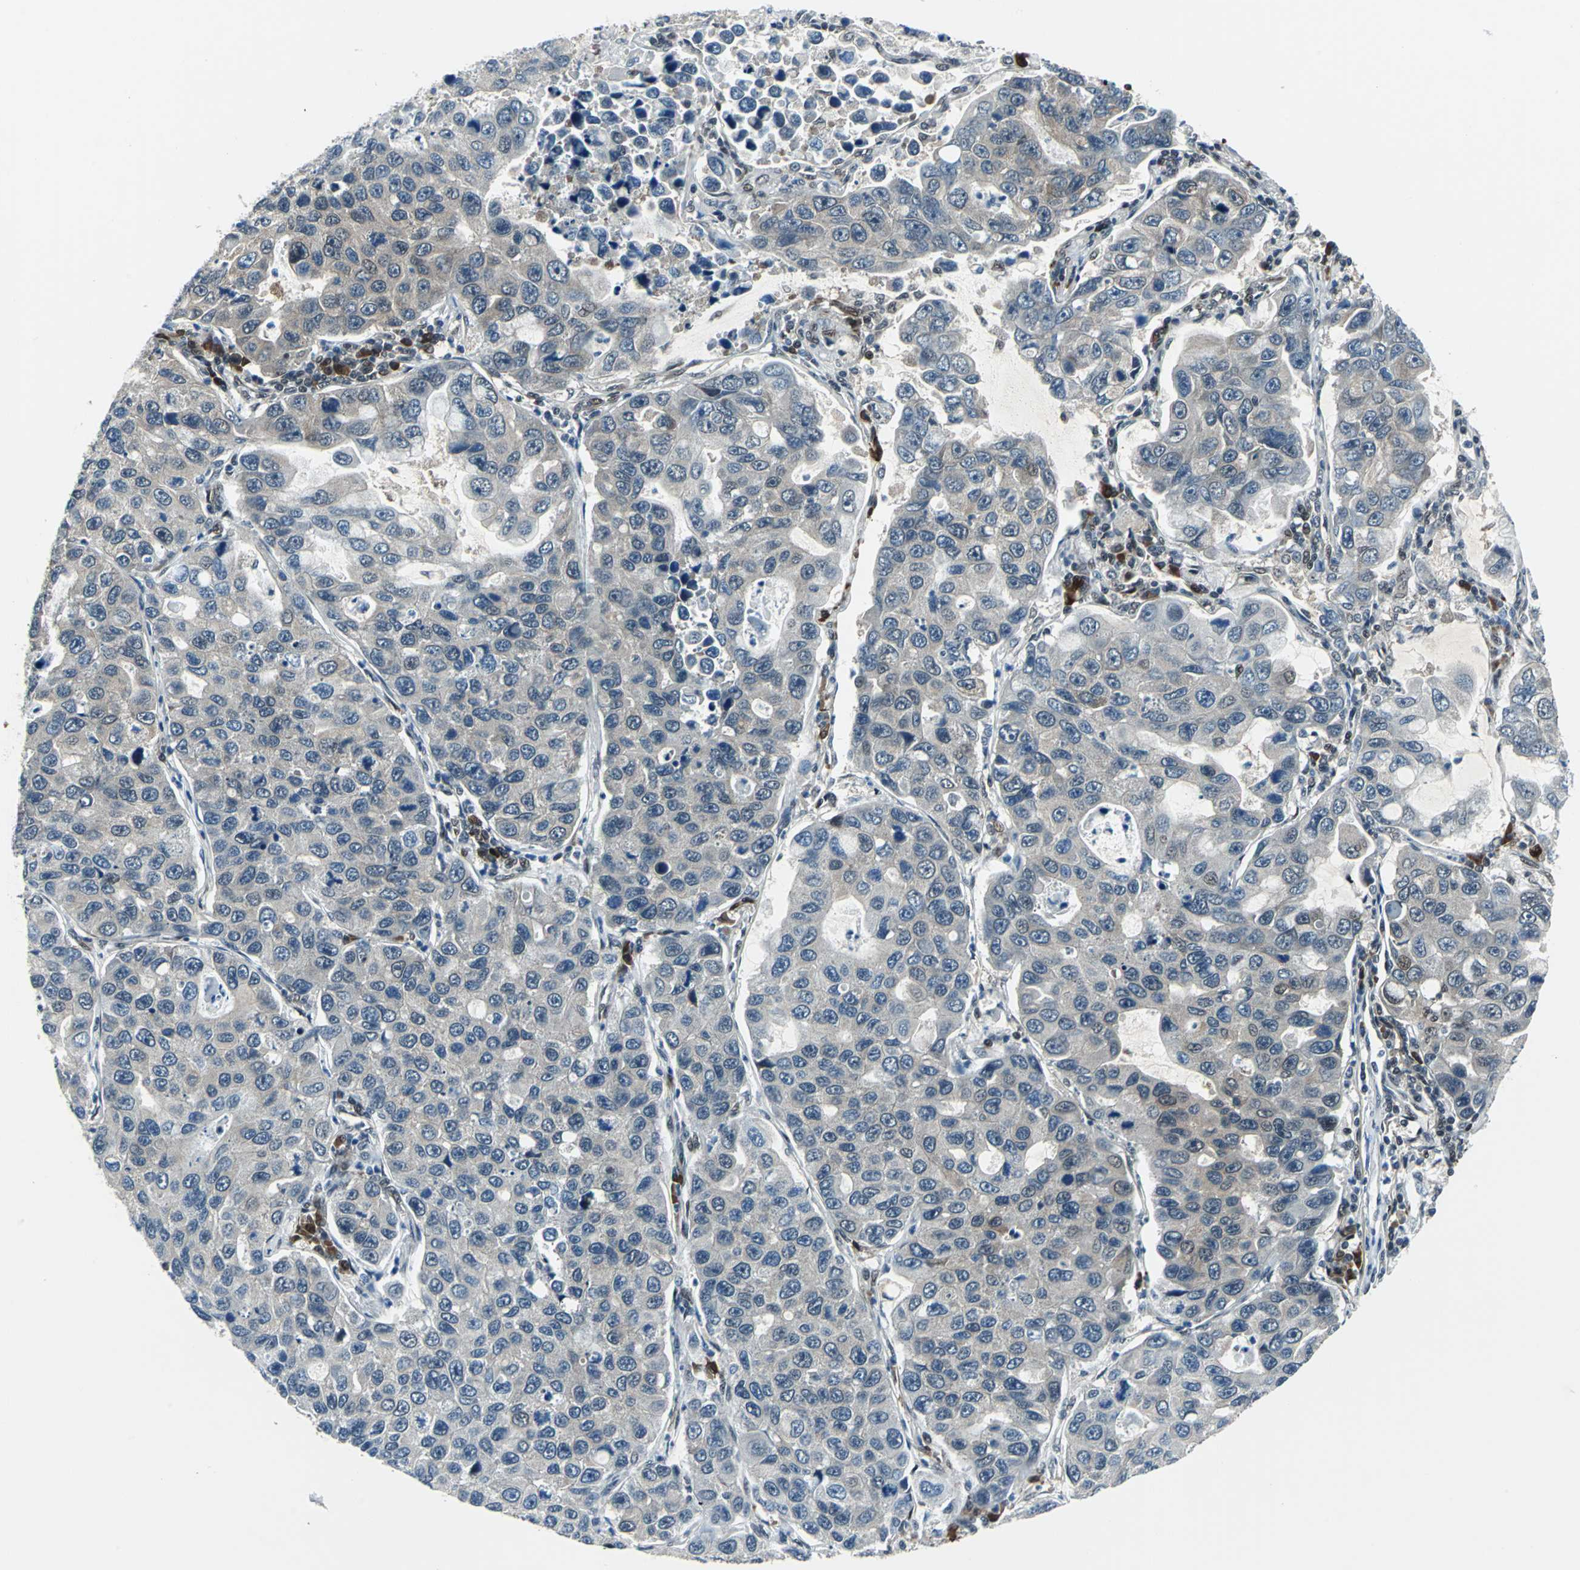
{"staining": {"intensity": "negative", "quantity": "none", "location": "none"}, "tissue": "lung cancer", "cell_type": "Tumor cells", "image_type": "cancer", "snomed": [{"axis": "morphology", "description": "Adenocarcinoma, NOS"}, {"axis": "topography", "description": "Lung"}], "caption": "Protein analysis of lung cancer demonstrates no significant positivity in tumor cells.", "gene": "POLR3K", "patient": {"sex": "male", "age": 64}}